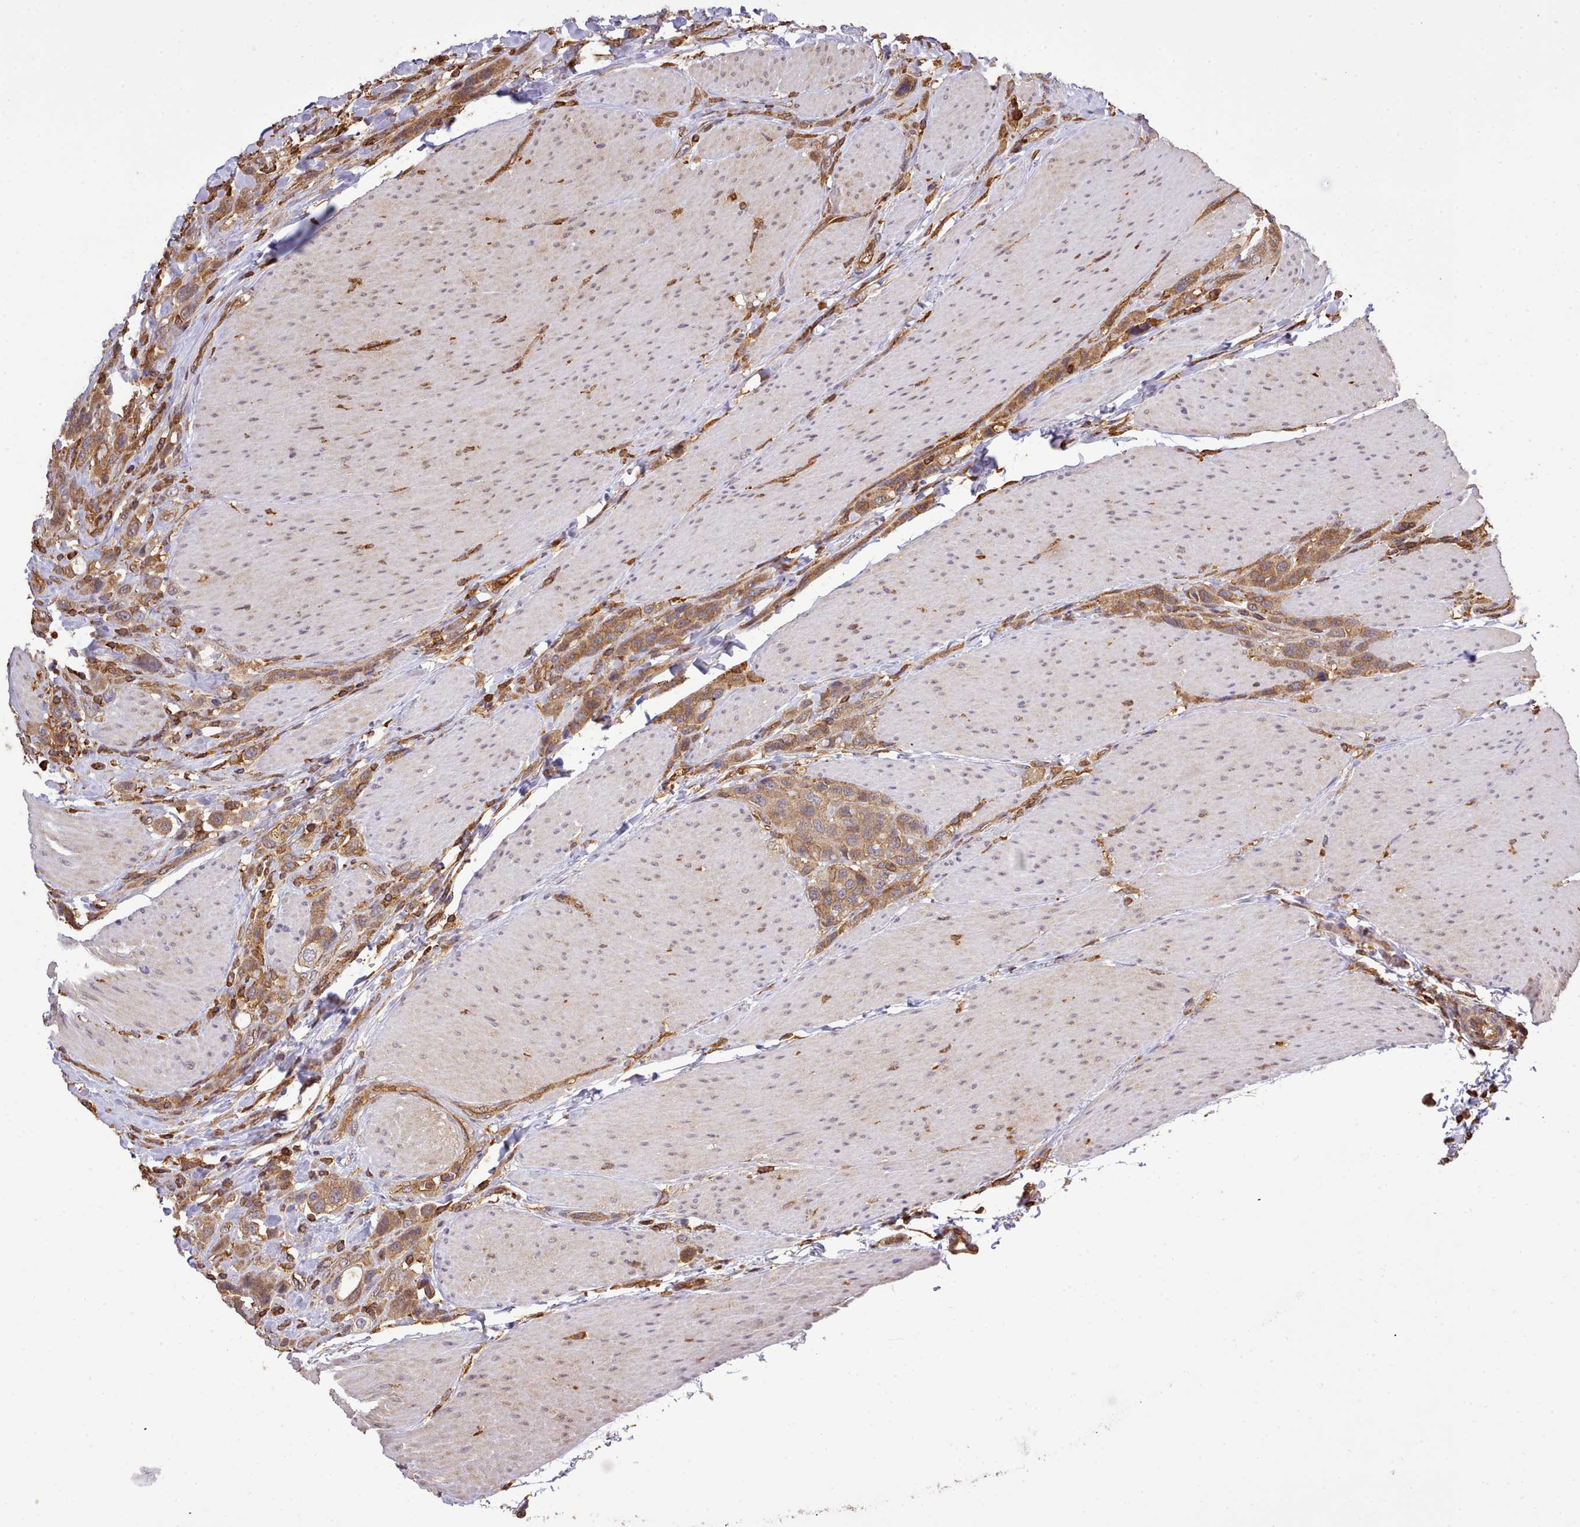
{"staining": {"intensity": "moderate", "quantity": ">75%", "location": "cytoplasmic/membranous"}, "tissue": "urothelial cancer", "cell_type": "Tumor cells", "image_type": "cancer", "snomed": [{"axis": "morphology", "description": "Urothelial carcinoma, High grade"}, {"axis": "topography", "description": "Urinary bladder"}], "caption": "Urothelial carcinoma (high-grade) was stained to show a protein in brown. There is medium levels of moderate cytoplasmic/membranous staining in about >75% of tumor cells.", "gene": "CAPZA1", "patient": {"sex": "male", "age": 50}}